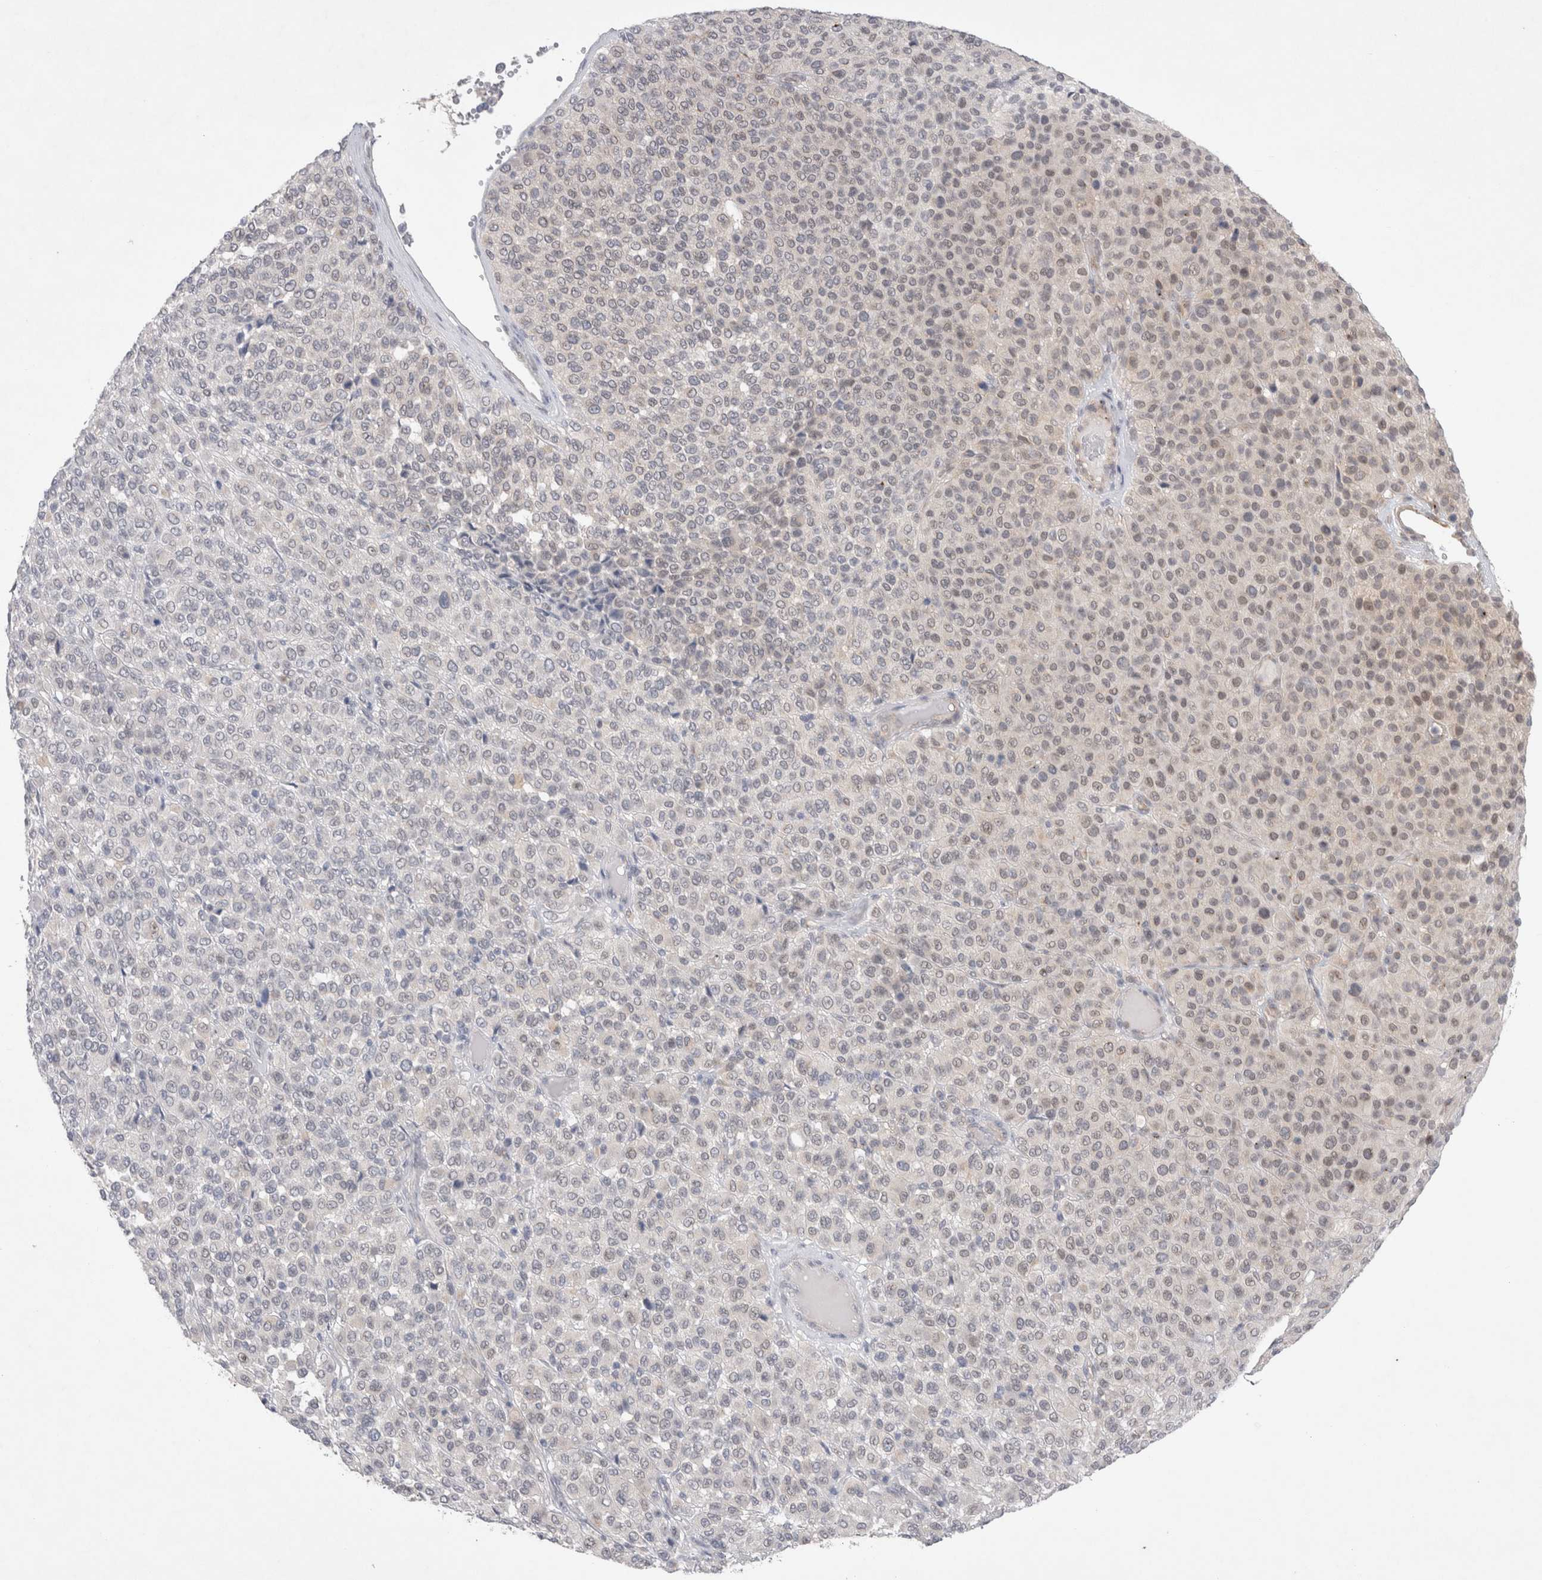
{"staining": {"intensity": "negative", "quantity": "none", "location": "none"}, "tissue": "melanoma", "cell_type": "Tumor cells", "image_type": "cancer", "snomed": [{"axis": "morphology", "description": "Malignant melanoma, Metastatic site"}, {"axis": "topography", "description": "Pancreas"}], "caption": "The image exhibits no staining of tumor cells in malignant melanoma (metastatic site).", "gene": "BICD2", "patient": {"sex": "female", "age": 30}}